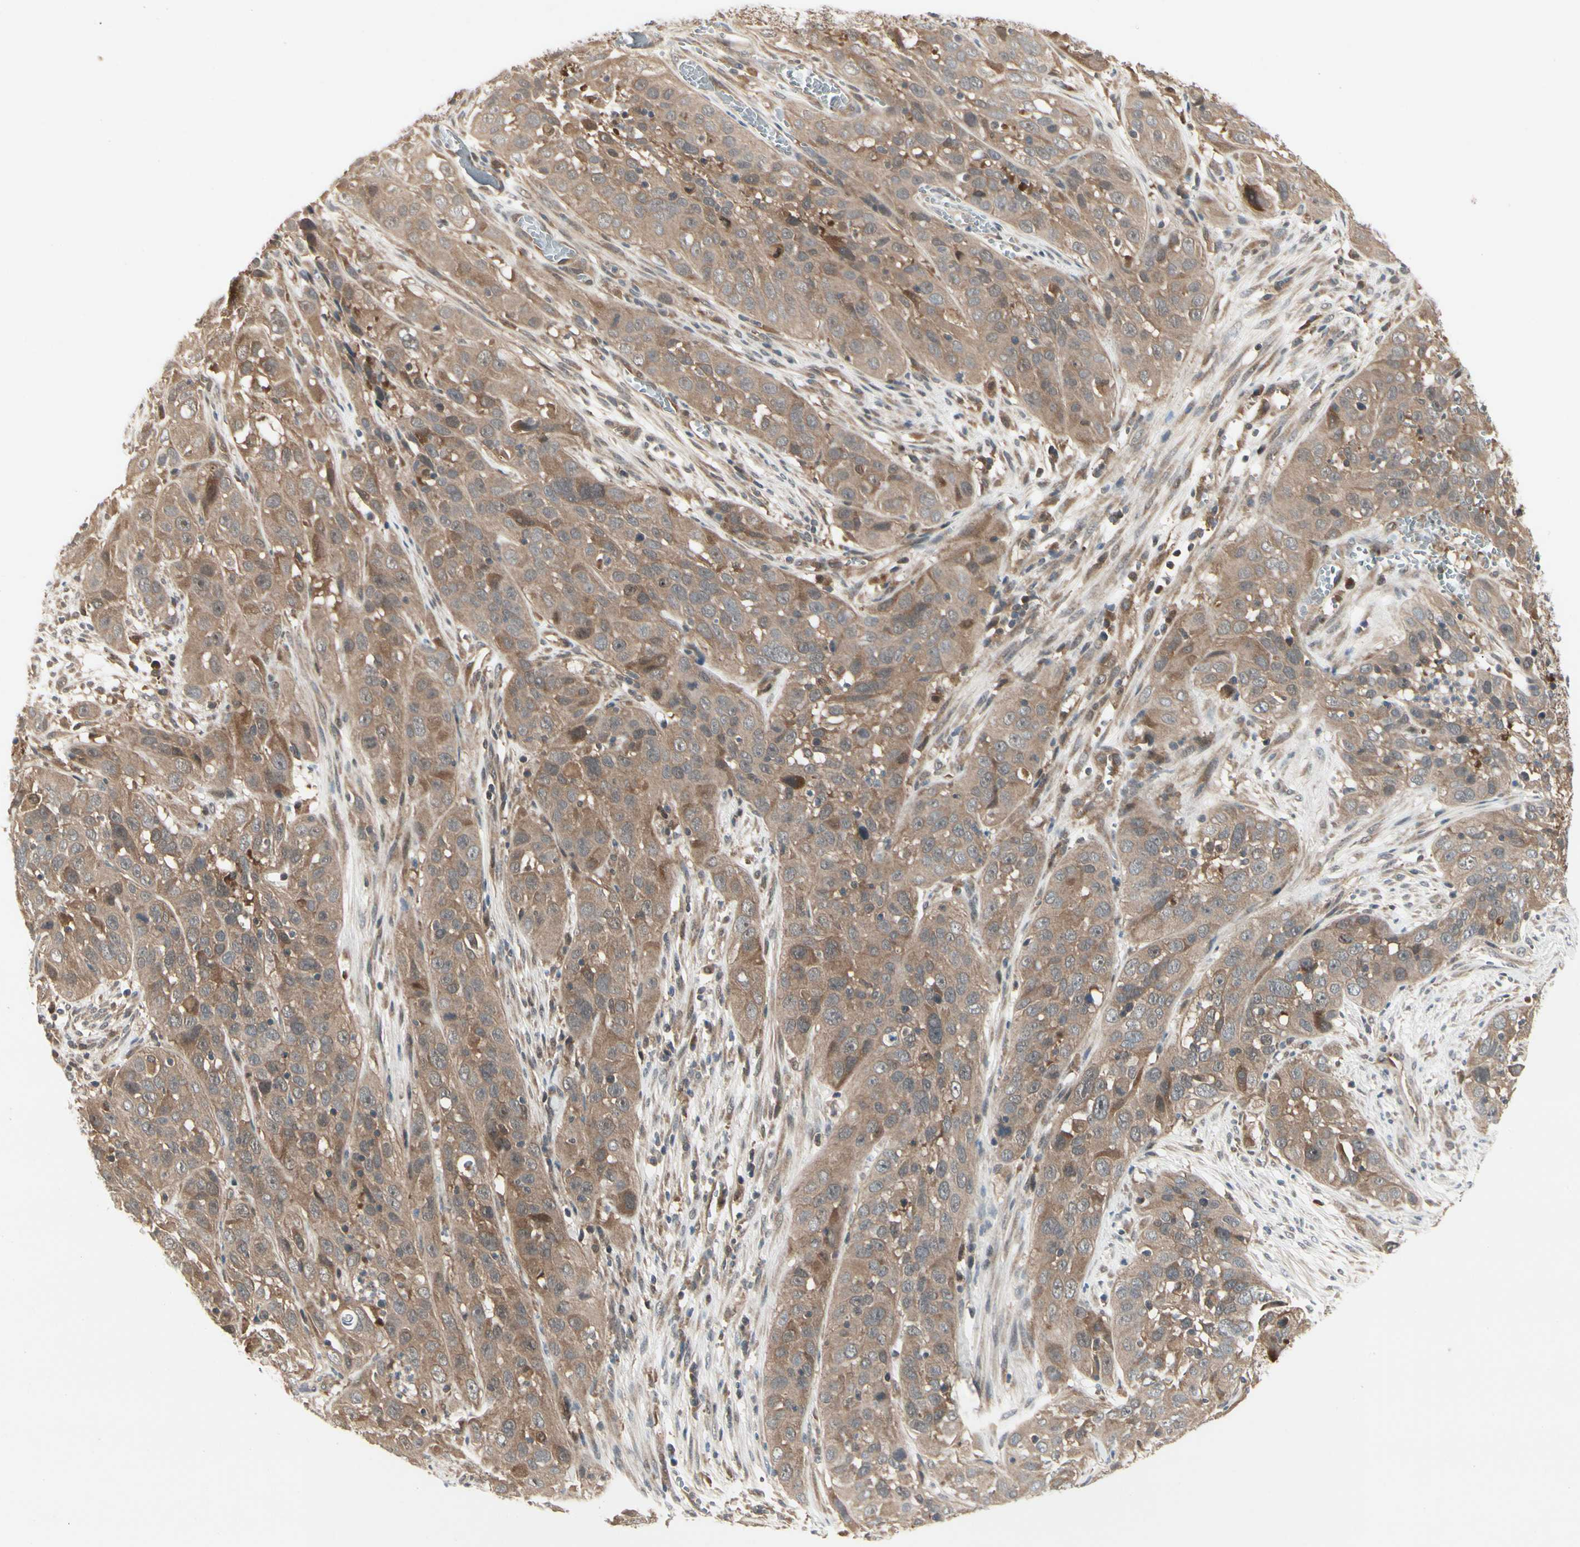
{"staining": {"intensity": "moderate", "quantity": ">75%", "location": "cytoplasmic/membranous"}, "tissue": "cervical cancer", "cell_type": "Tumor cells", "image_type": "cancer", "snomed": [{"axis": "morphology", "description": "Squamous cell carcinoma, NOS"}, {"axis": "topography", "description": "Cervix"}], "caption": "This histopathology image exhibits immunohistochemistry staining of squamous cell carcinoma (cervical), with medium moderate cytoplasmic/membranous staining in about >75% of tumor cells.", "gene": "RNF14", "patient": {"sex": "female", "age": 32}}